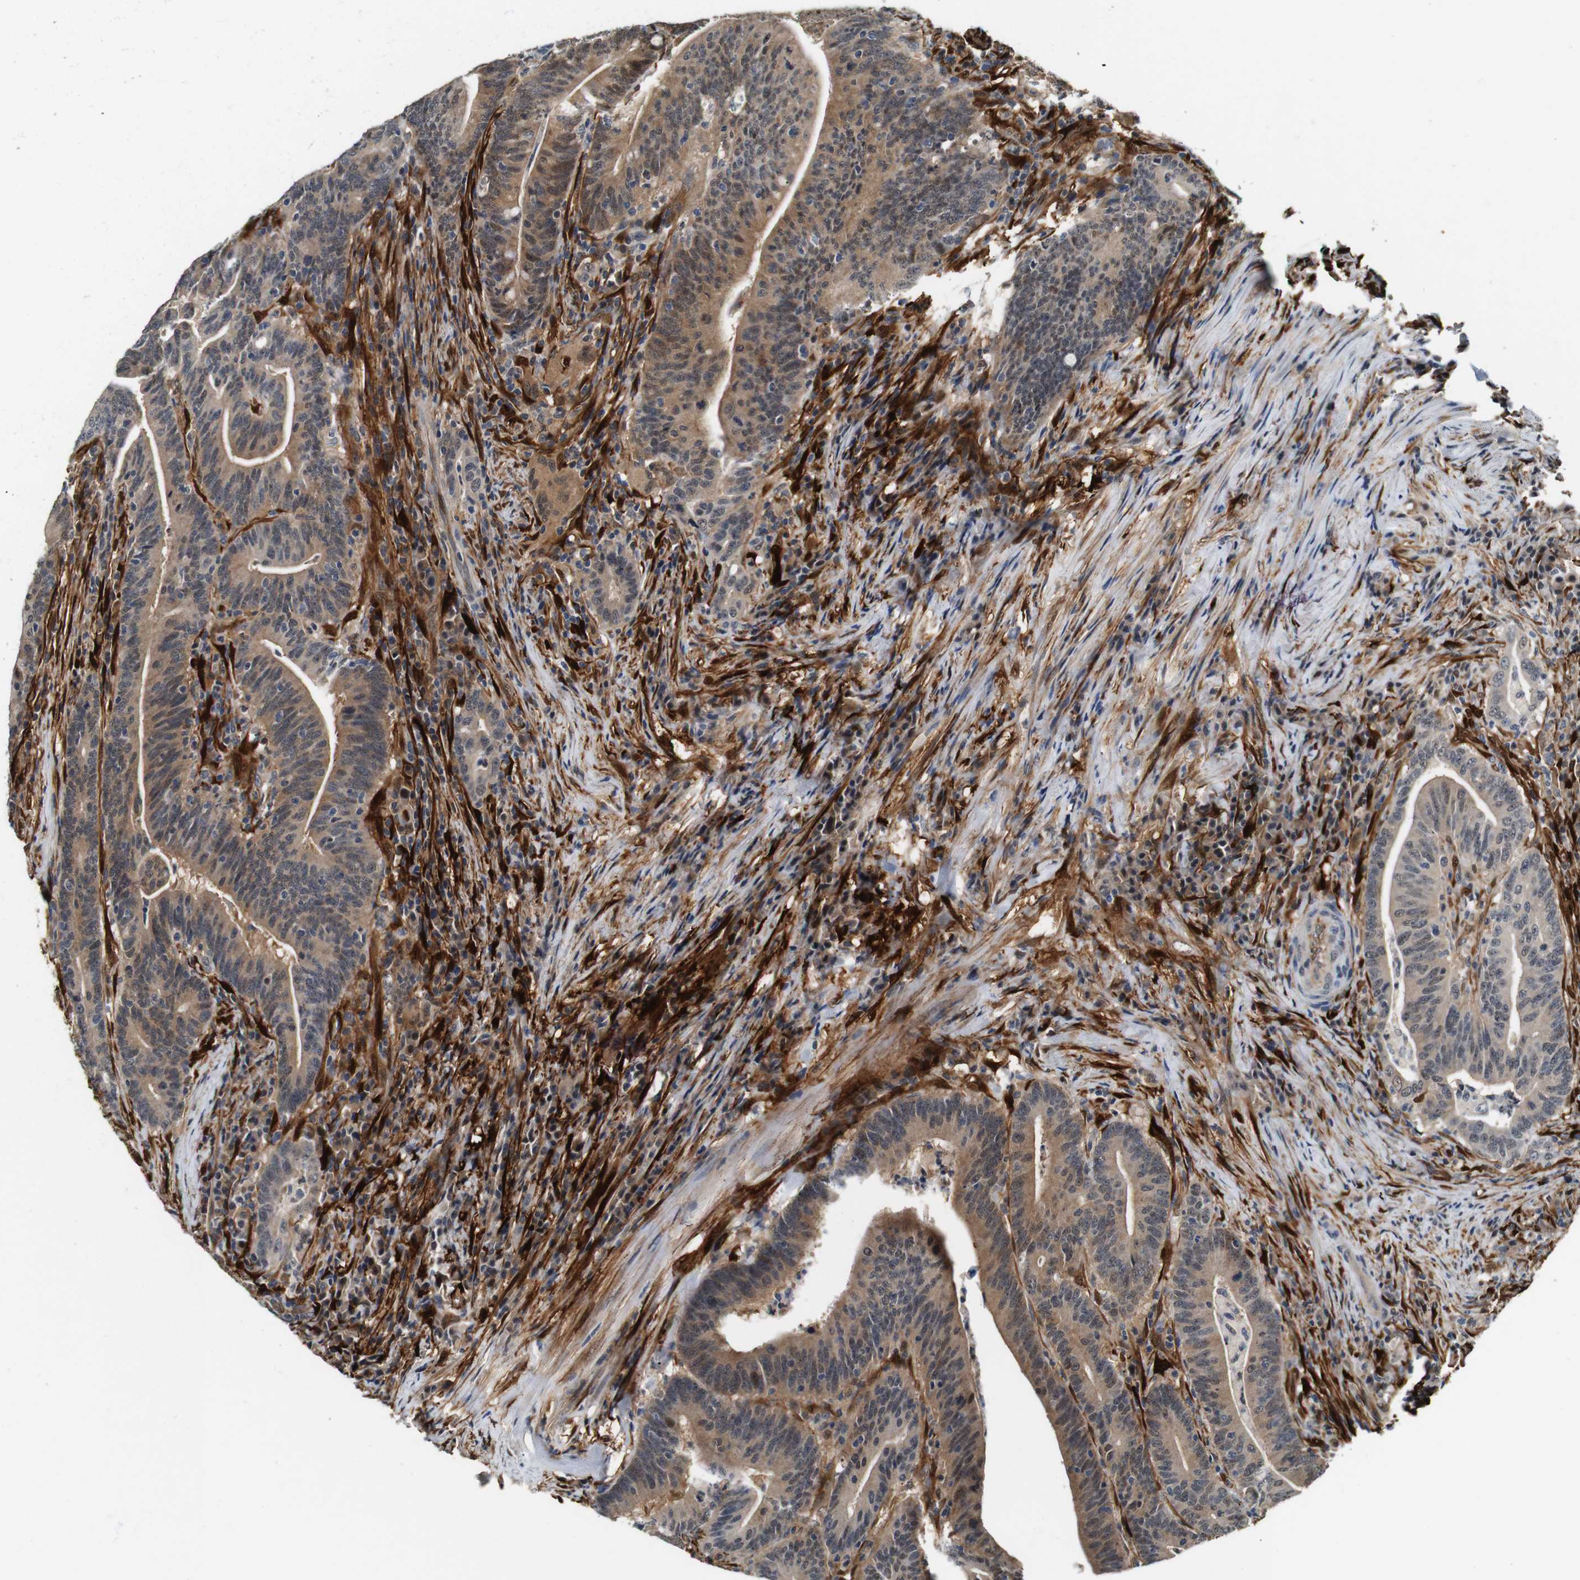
{"staining": {"intensity": "moderate", "quantity": ">75%", "location": "cytoplasmic/membranous,nuclear"}, "tissue": "colorectal cancer", "cell_type": "Tumor cells", "image_type": "cancer", "snomed": [{"axis": "morphology", "description": "Normal tissue, NOS"}, {"axis": "morphology", "description": "Adenocarcinoma, NOS"}, {"axis": "topography", "description": "Colon"}], "caption": "Approximately >75% of tumor cells in human colorectal cancer reveal moderate cytoplasmic/membranous and nuclear protein staining as visualized by brown immunohistochemical staining.", "gene": "LXN", "patient": {"sex": "female", "age": 66}}